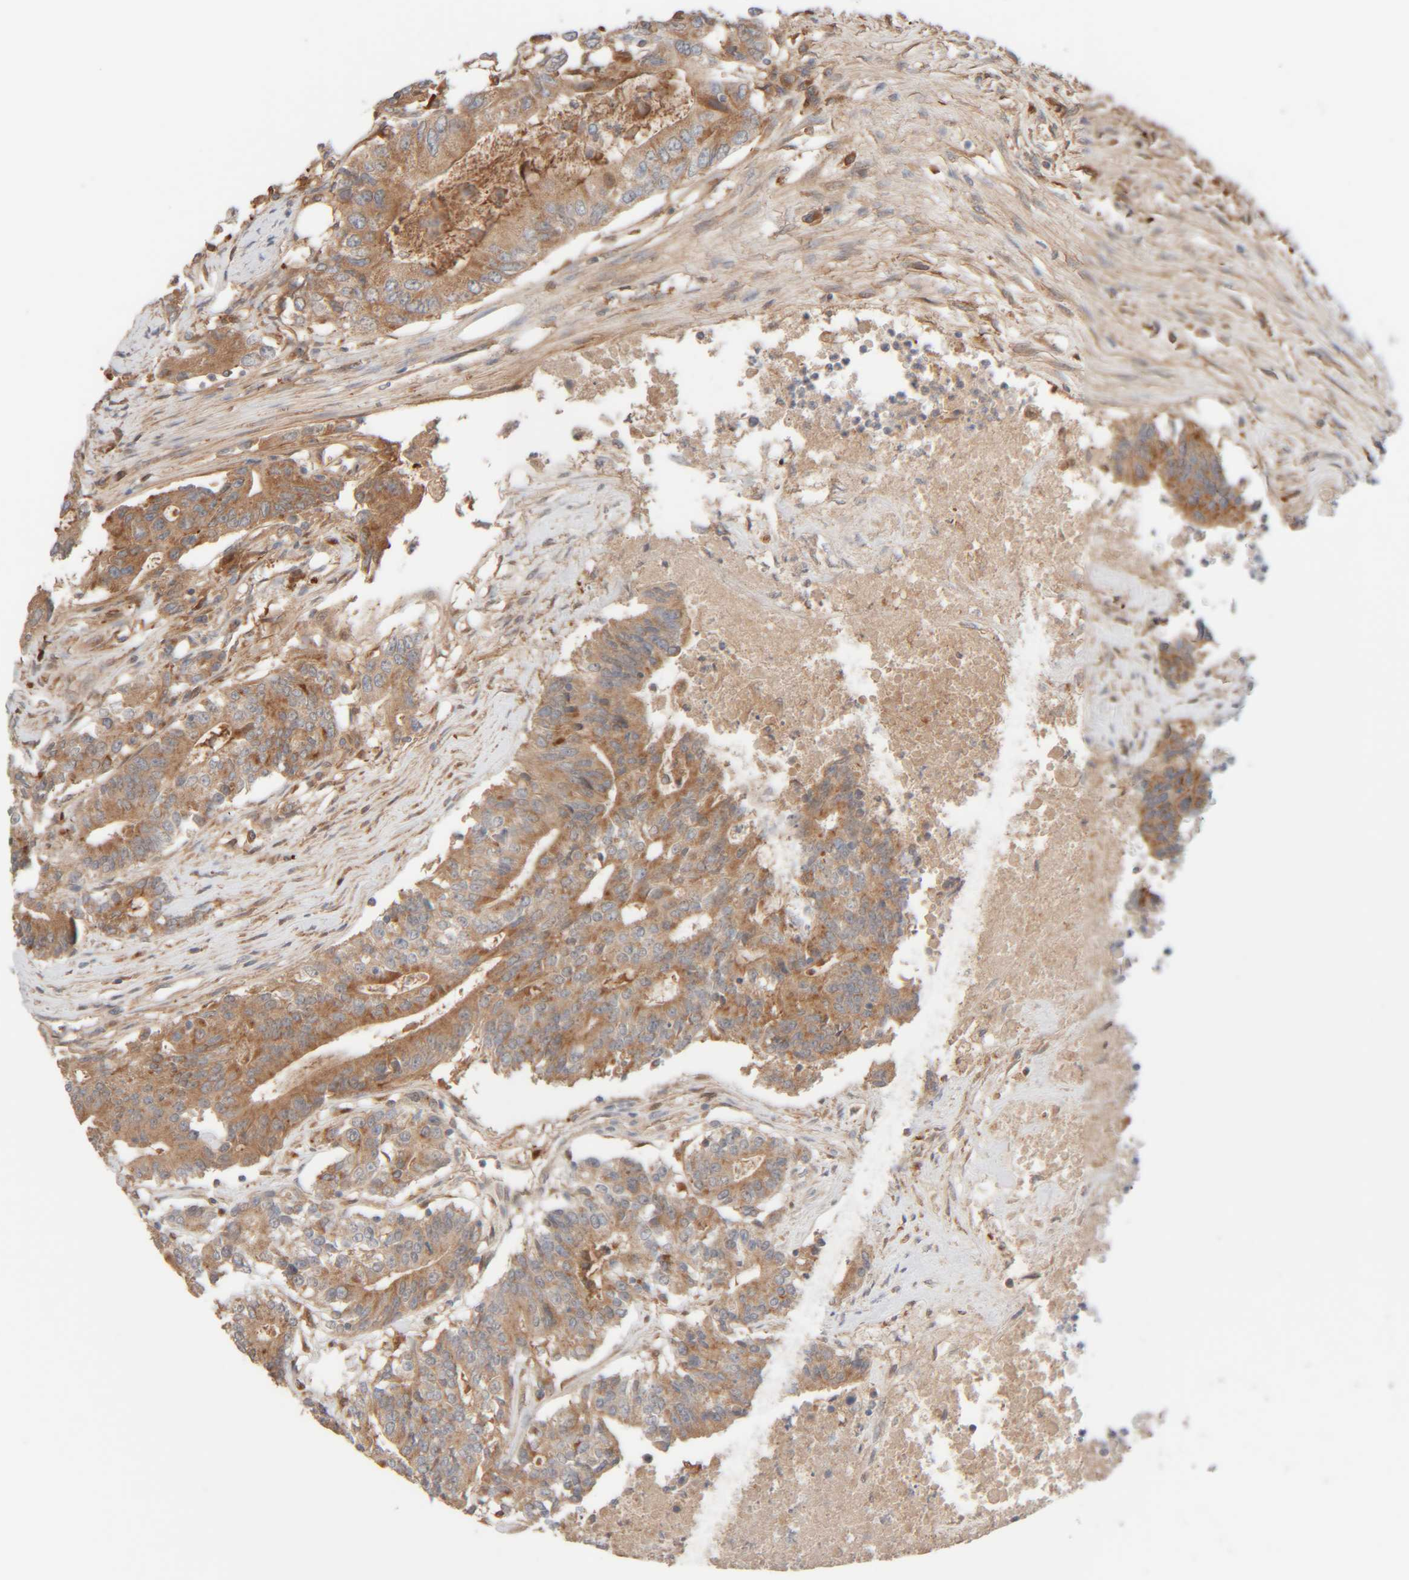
{"staining": {"intensity": "moderate", "quantity": ">75%", "location": "cytoplasmic/membranous"}, "tissue": "colorectal cancer", "cell_type": "Tumor cells", "image_type": "cancer", "snomed": [{"axis": "morphology", "description": "Adenocarcinoma, NOS"}, {"axis": "topography", "description": "Colon"}], "caption": "Human colorectal cancer (adenocarcinoma) stained with a brown dye shows moderate cytoplasmic/membranous positive positivity in approximately >75% of tumor cells.", "gene": "TMEM192", "patient": {"sex": "female", "age": 77}}